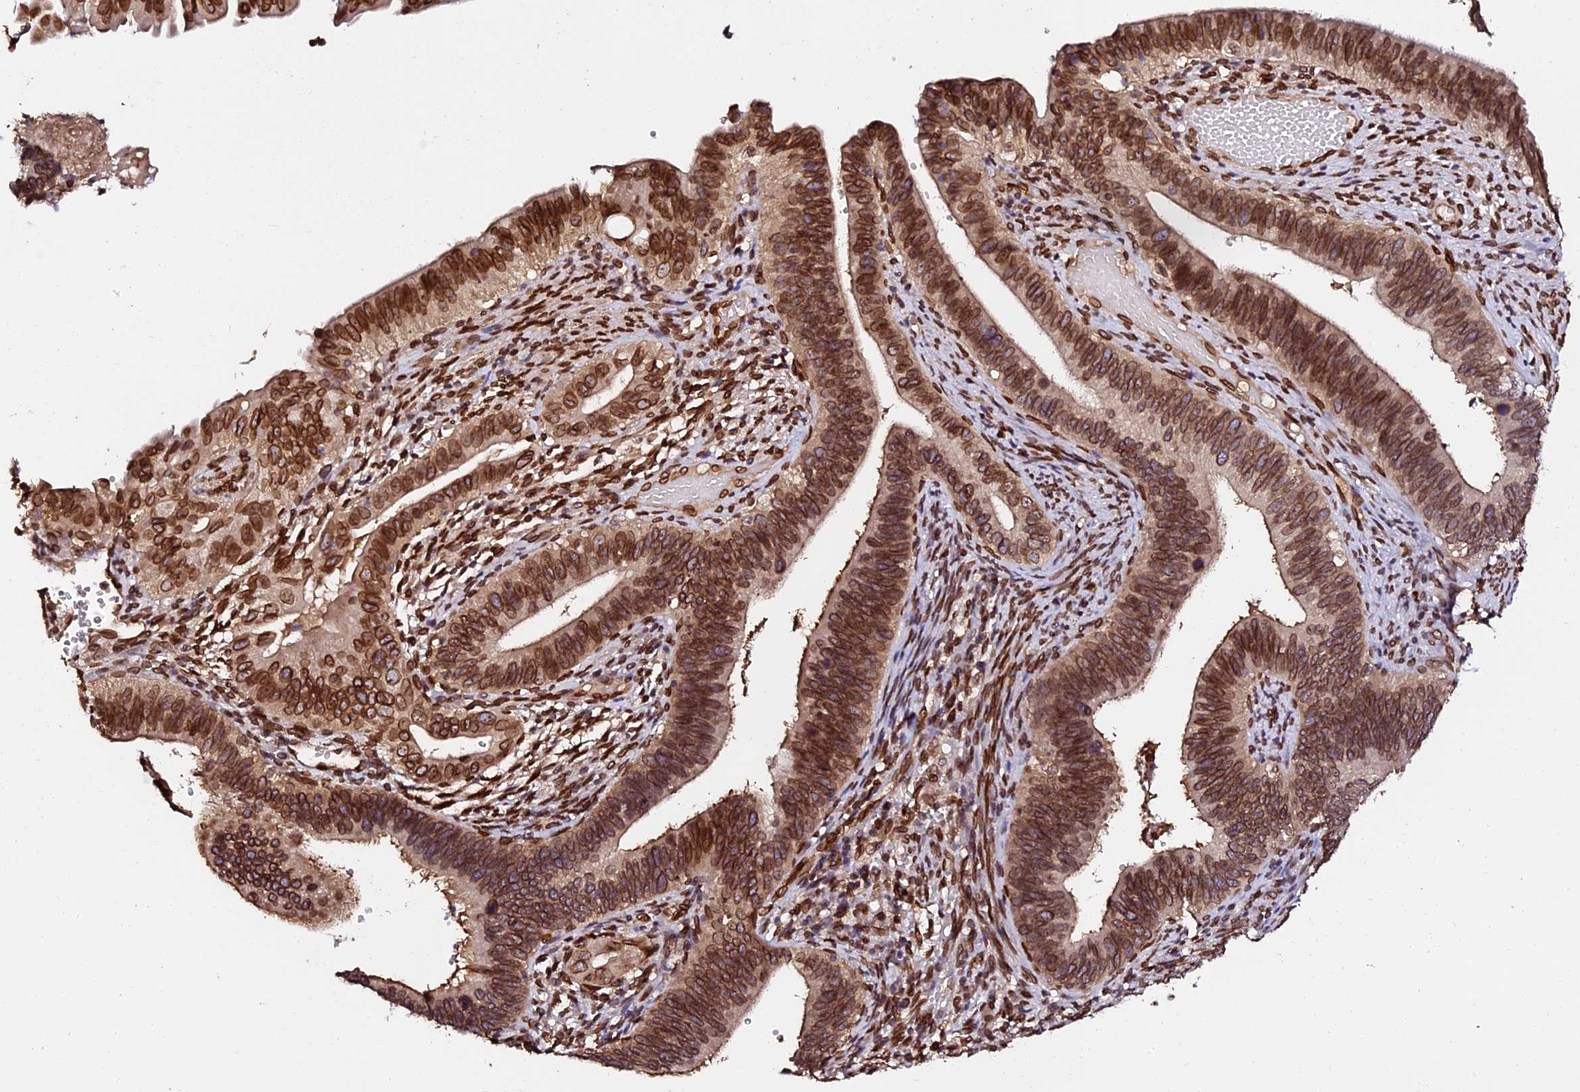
{"staining": {"intensity": "strong", "quantity": ">75%", "location": "cytoplasmic/membranous,nuclear"}, "tissue": "cervical cancer", "cell_type": "Tumor cells", "image_type": "cancer", "snomed": [{"axis": "morphology", "description": "Adenocarcinoma, NOS"}, {"axis": "topography", "description": "Cervix"}], "caption": "This image exhibits IHC staining of human cervical cancer (adenocarcinoma), with high strong cytoplasmic/membranous and nuclear expression in approximately >75% of tumor cells.", "gene": "ANAPC5", "patient": {"sex": "female", "age": 42}}